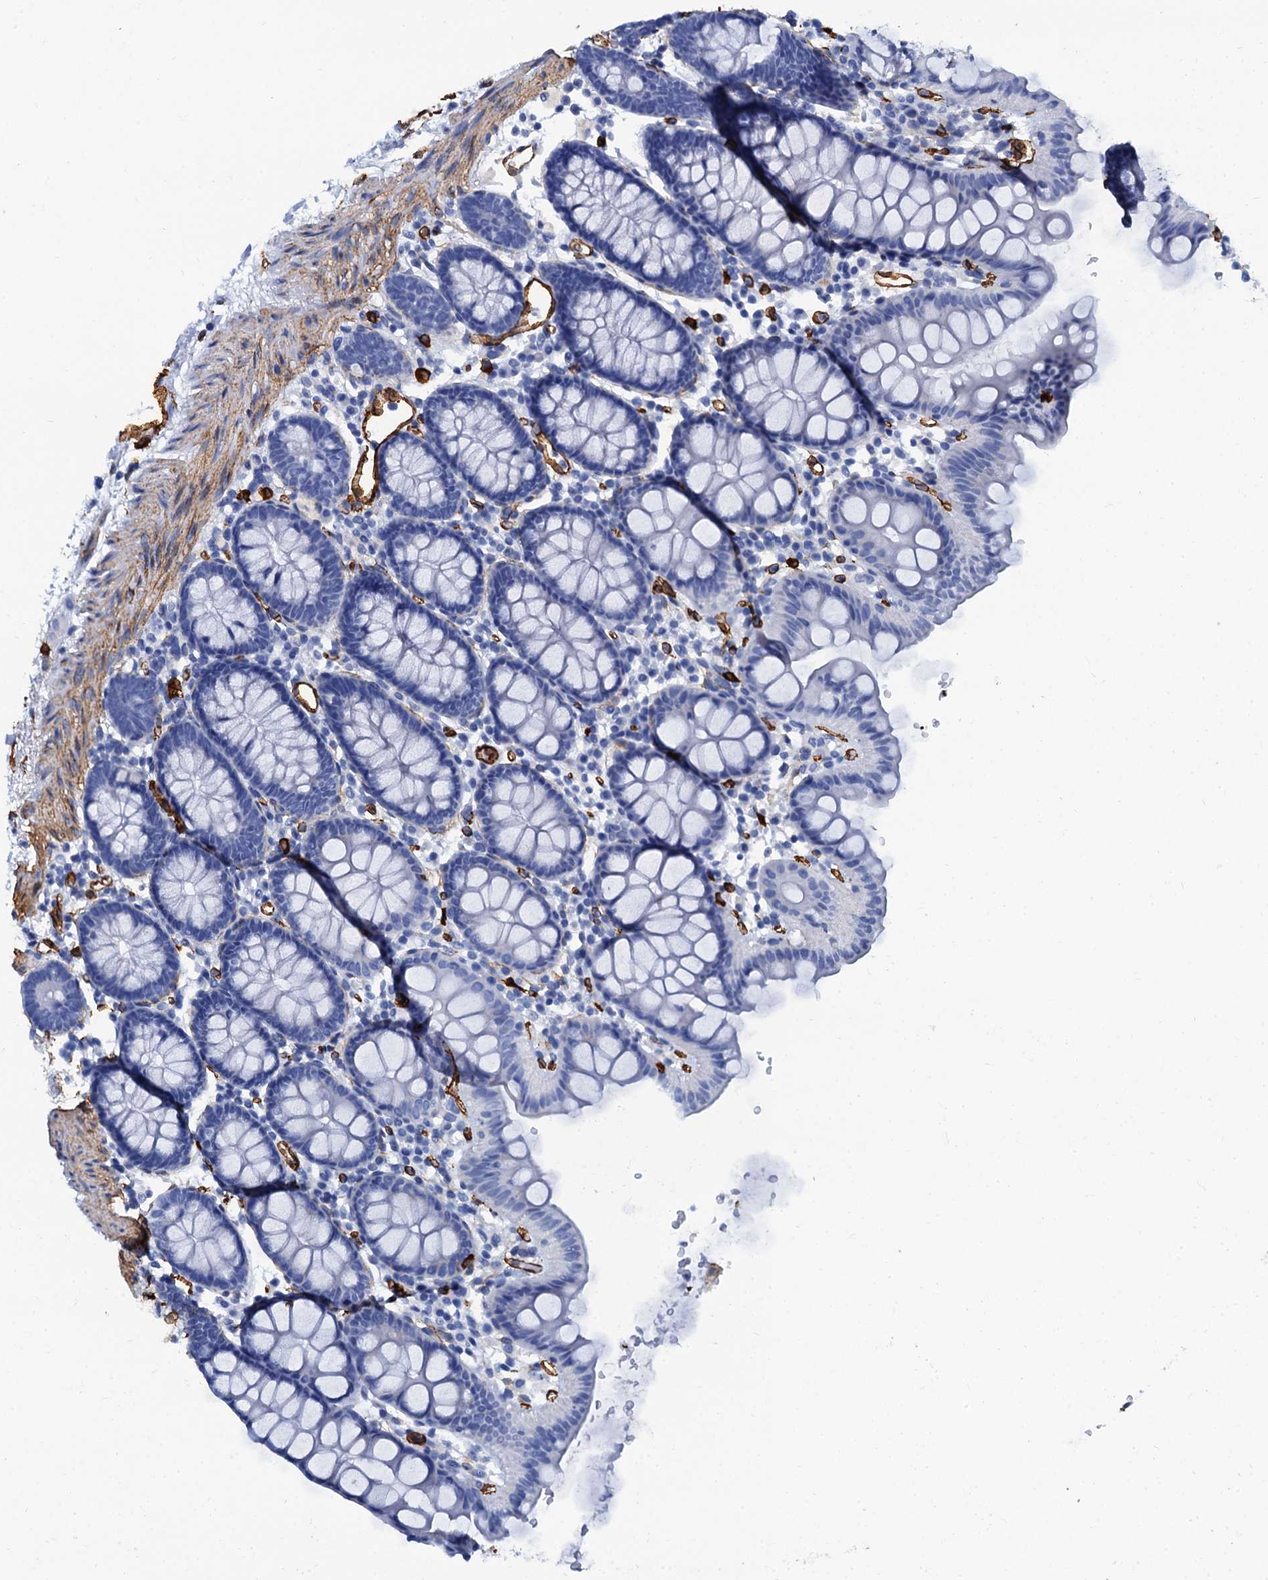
{"staining": {"intensity": "strong", "quantity": ">75%", "location": "cytoplasmic/membranous"}, "tissue": "colon", "cell_type": "Endothelial cells", "image_type": "normal", "snomed": [{"axis": "morphology", "description": "Normal tissue, NOS"}, {"axis": "topography", "description": "Colon"}], "caption": "Protein positivity by immunohistochemistry (IHC) reveals strong cytoplasmic/membranous positivity in about >75% of endothelial cells in normal colon.", "gene": "CAVIN2", "patient": {"sex": "male", "age": 75}}